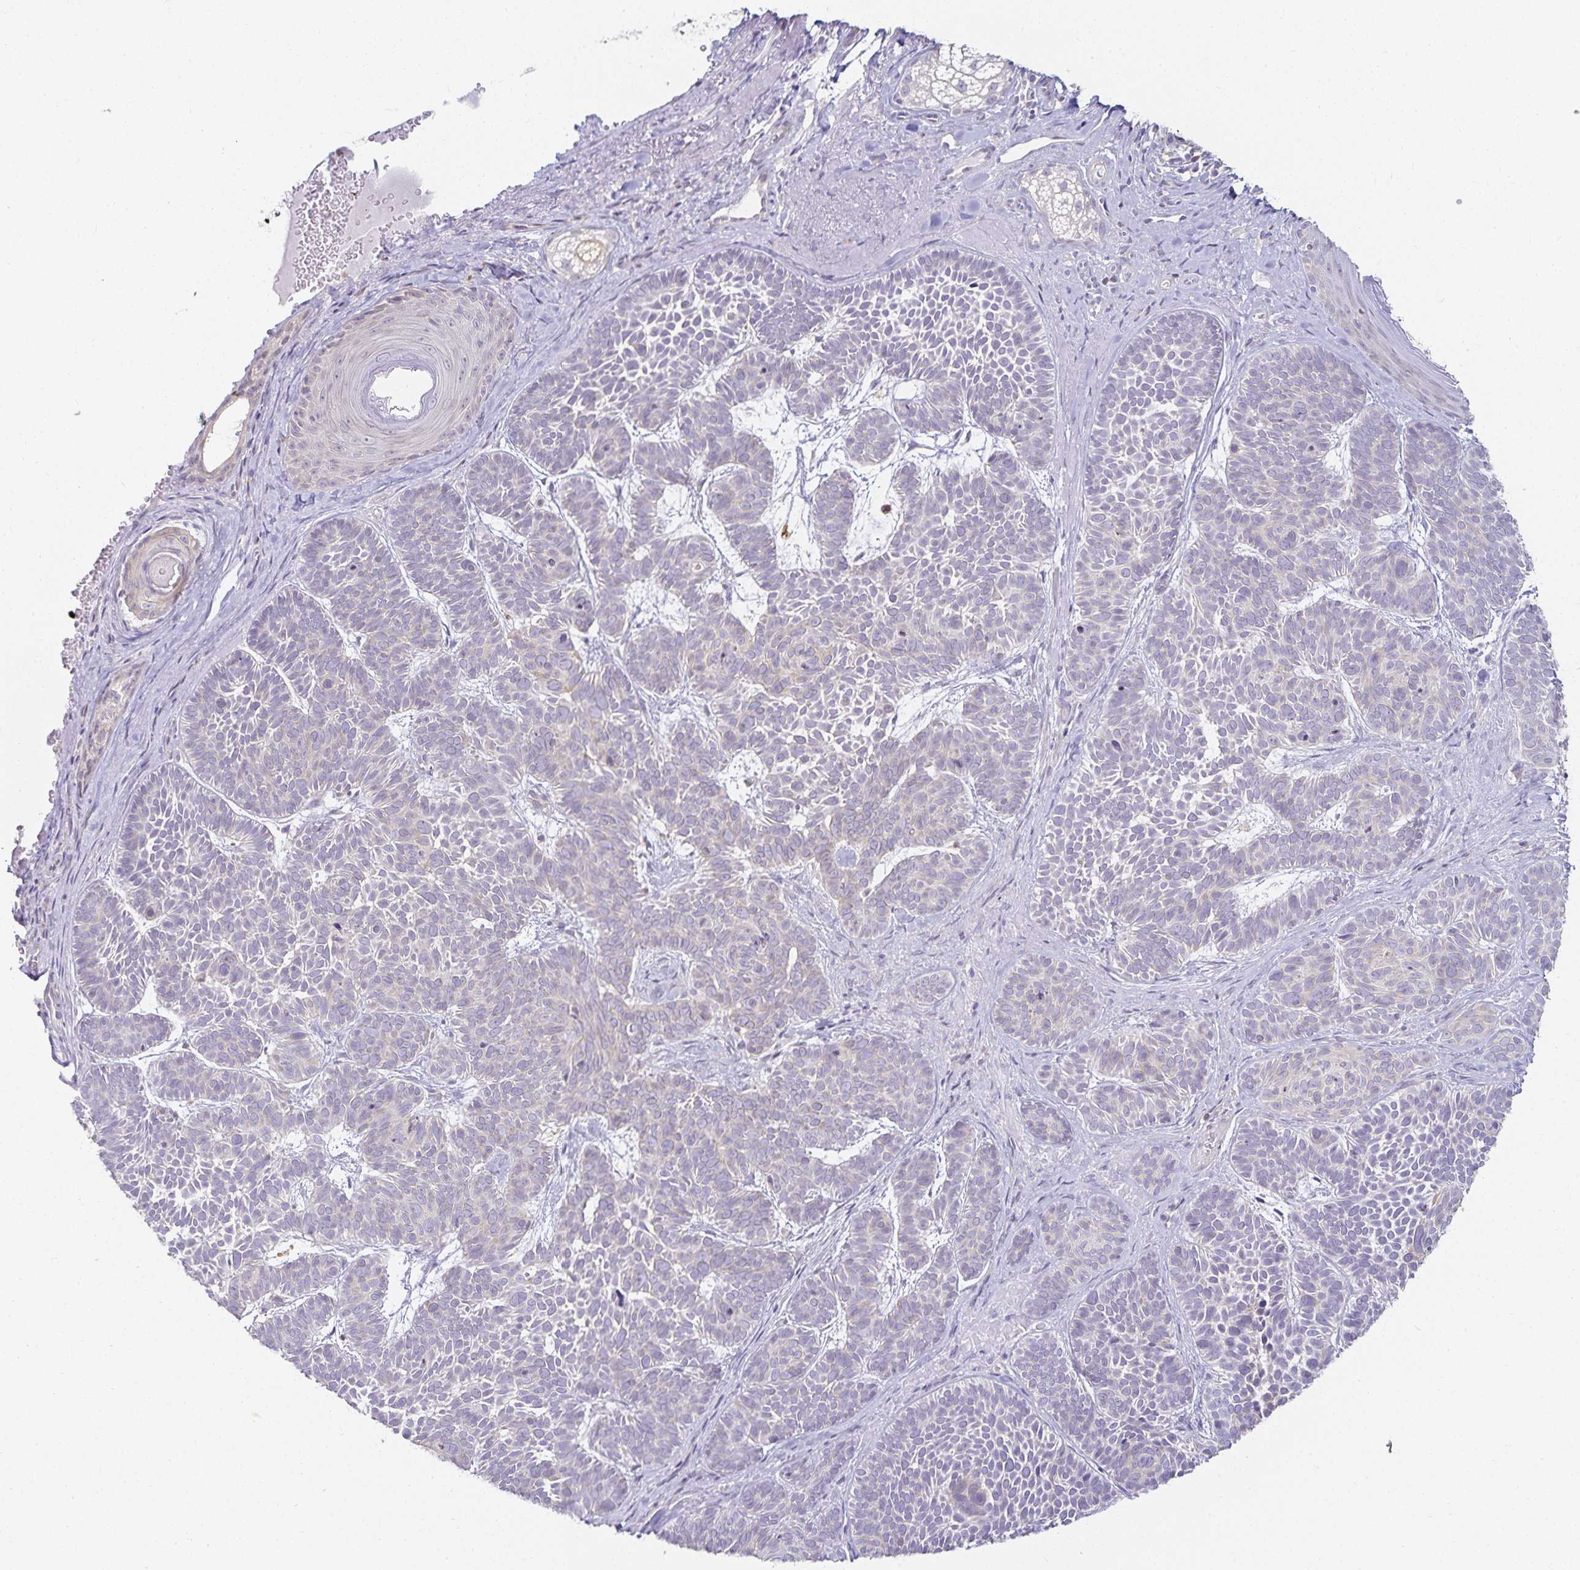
{"staining": {"intensity": "negative", "quantity": "none", "location": "none"}, "tissue": "skin cancer", "cell_type": "Tumor cells", "image_type": "cancer", "snomed": [{"axis": "morphology", "description": "Basal cell carcinoma"}, {"axis": "topography", "description": "Skin"}], "caption": "Human skin cancer (basal cell carcinoma) stained for a protein using IHC shows no staining in tumor cells.", "gene": "GP2", "patient": {"sex": "male", "age": 81}}